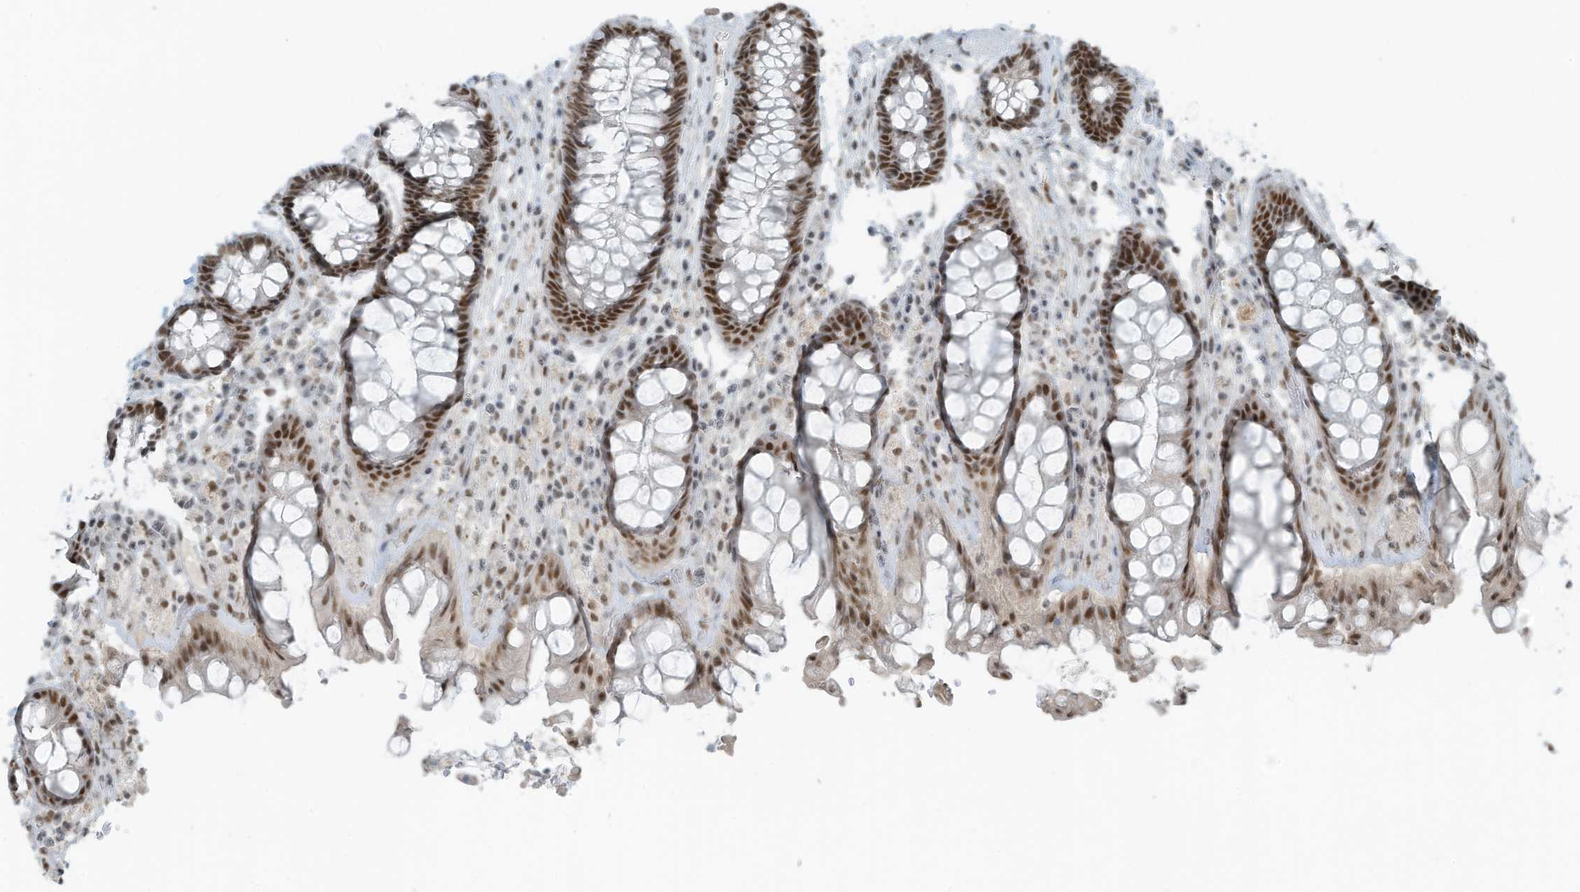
{"staining": {"intensity": "moderate", "quantity": ">75%", "location": "nuclear"}, "tissue": "rectum", "cell_type": "Glandular cells", "image_type": "normal", "snomed": [{"axis": "morphology", "description": "Normal tissue, NOS"}, {"axis": "topography", "description": "Rectum"}], "caption": "High-magnification brightfield microscopy of normal rectum stained with DAB (brown) and counterstained with hematoxylin (blue). glandular cells exhibit moderate nuclear staining is identified in approximately>75% of cells. (DAB = brown stain, brightfield microscopy at high magnification).", "gene": "WRNIP1", "patient": {"sex": "male", "age": 64}}